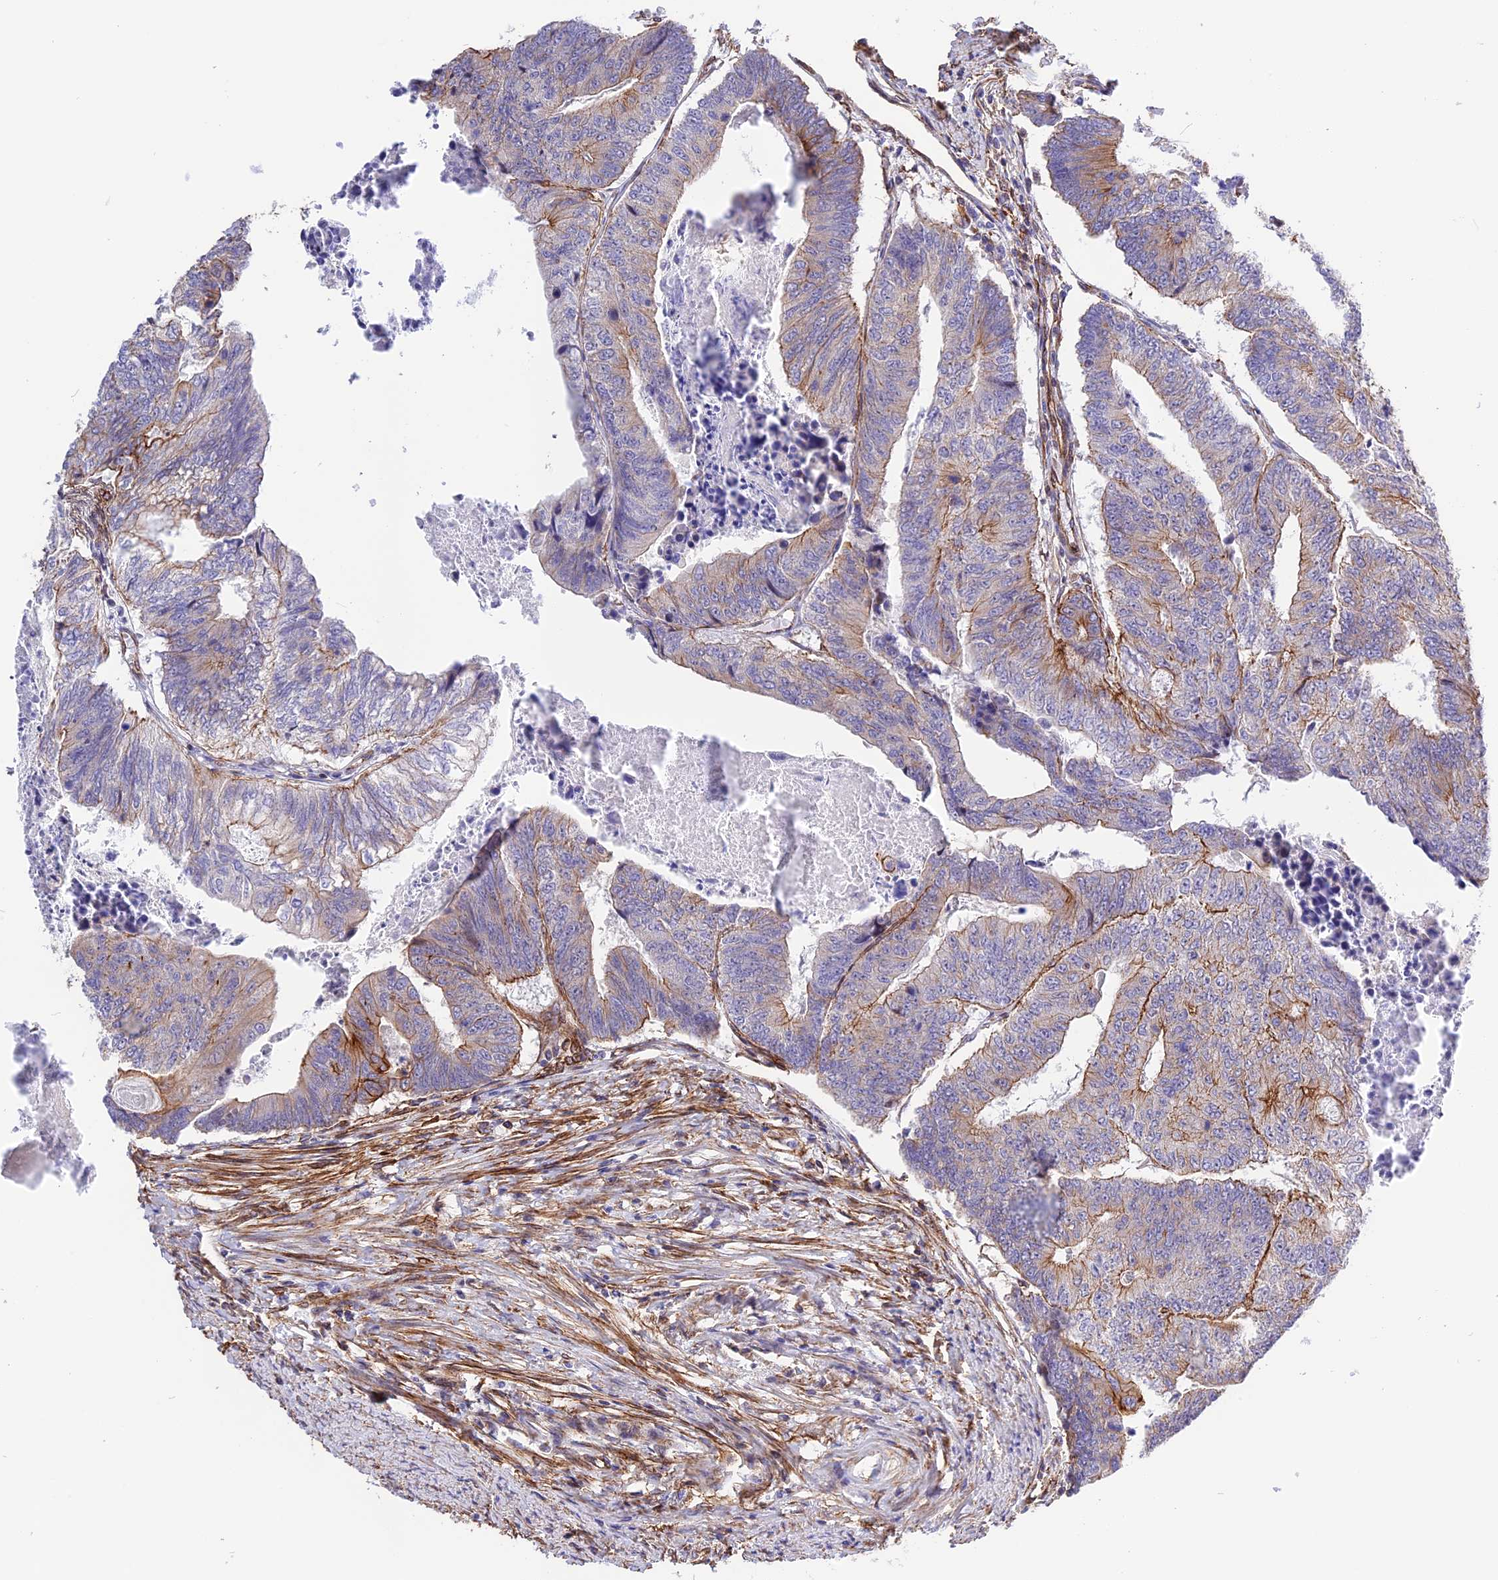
{"staining": {"intensity": "moderate", "quantity": "<25%", "location": "cytoplasmic/membranous"}, "tissue": "colorectal cancer", "cell_type": "Tumor cells", "image_type": "cancer", "snomed": [{"axis": "morphology", "description": "Adenocarcinoma, NOS"}, {"axis": "topography", "description": "Colon"}], "caption": "Moderate cytoplasmic/membranous positivity for a protein is seen in approximately <25% of tumor cells of colorectal cancer using immunohistochemistry (IHC).", "gene": "R3HDM4", "patient": {"sex": "female", "age": 67}}